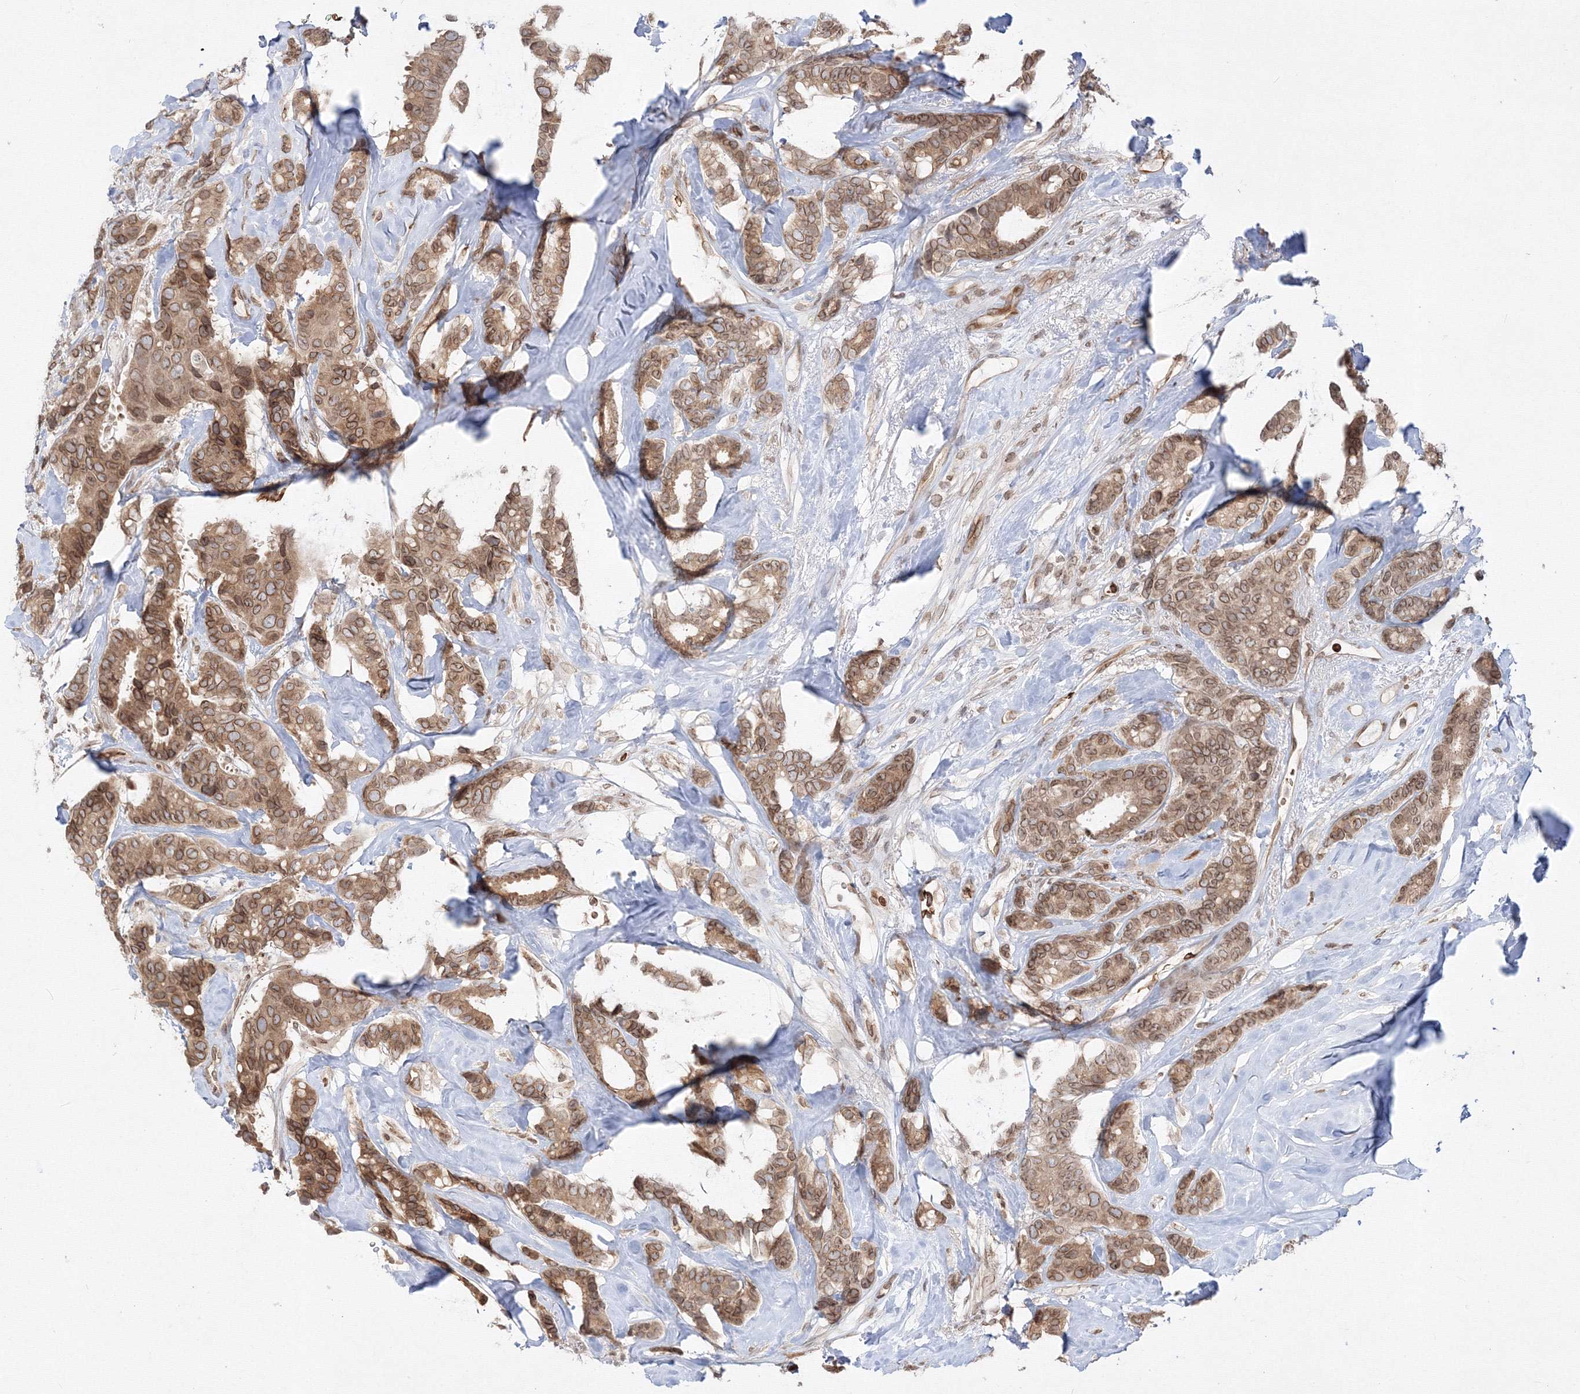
{"staining": {"intensity": "moderate", "quantity": ">75%", "location": "cytoplasmic/membranous,nuclear"}, "tissue": "breast cancer", "cell_type": "Tumor cells", "image_type": "cancer", "snomed": [{"axis": "morphology", "description": "Duct carcinoma"}, {"axis": "topography", "description": "Breast"}], "caption": "IHC of human breast cancer (infiltrating ductal carcinoma) shows medium levels of moderate cytoplasmic/membranous and nuclear expression in about >75% of tumor cells.", "gene": "DNAJB2", "patient": {"sex": "female", "age": 40}}